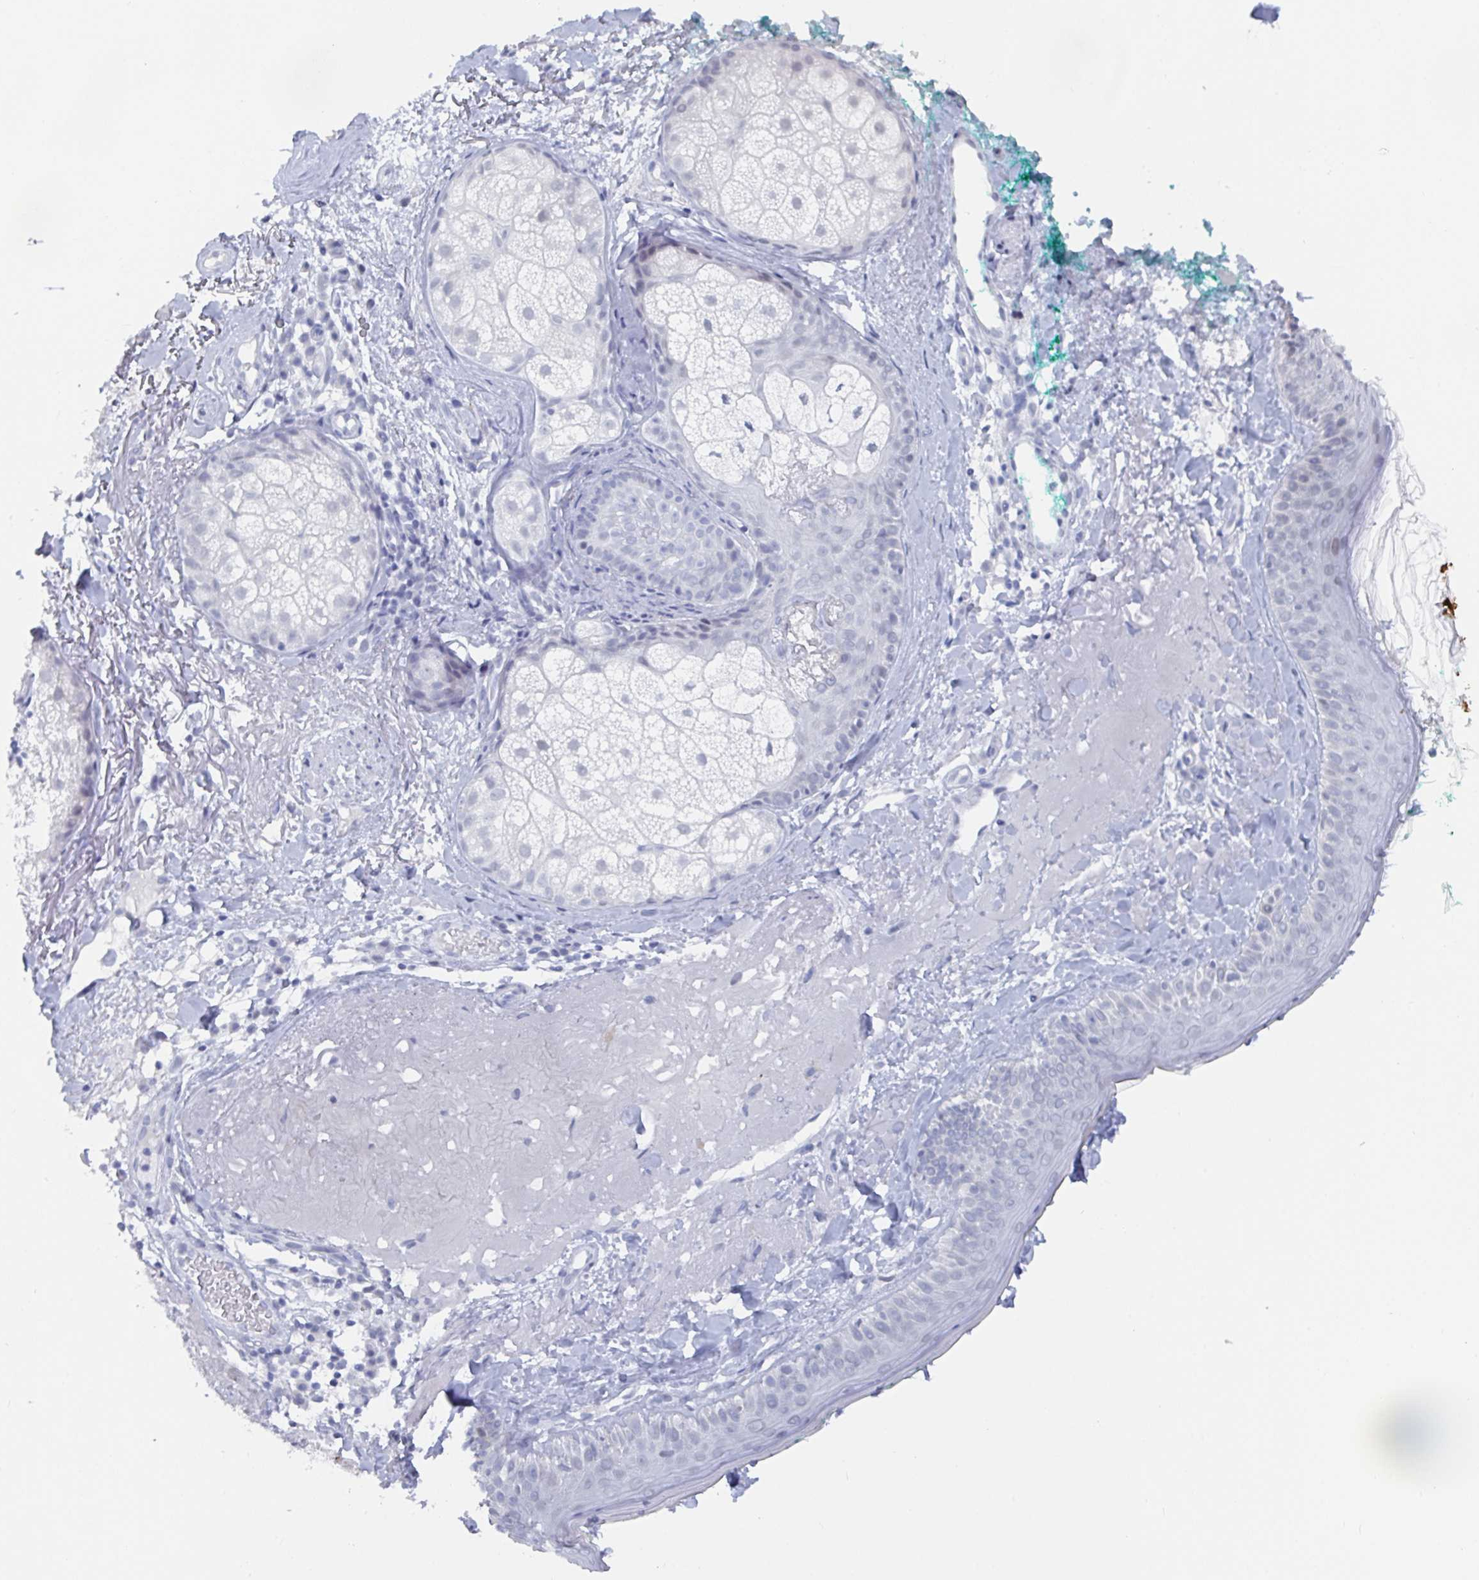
{"staining": {"intensity": "negative", "quantity": "none", "location": "none"}, "tissue": "skin", "cell_type": "Fibroblasts", "image_type": "normal", "snomed": [{"axis": "morphology", "description": "Normal tissue, NOS"}, {"axis": "topography", "description": "Skin"}], "caption": "Immunohistochemistry (IHC) of normal skin demonstrates no staining in fibroblasts.", "gene": "CAMKV", "patient": {"sex": "male", "age": 73}}